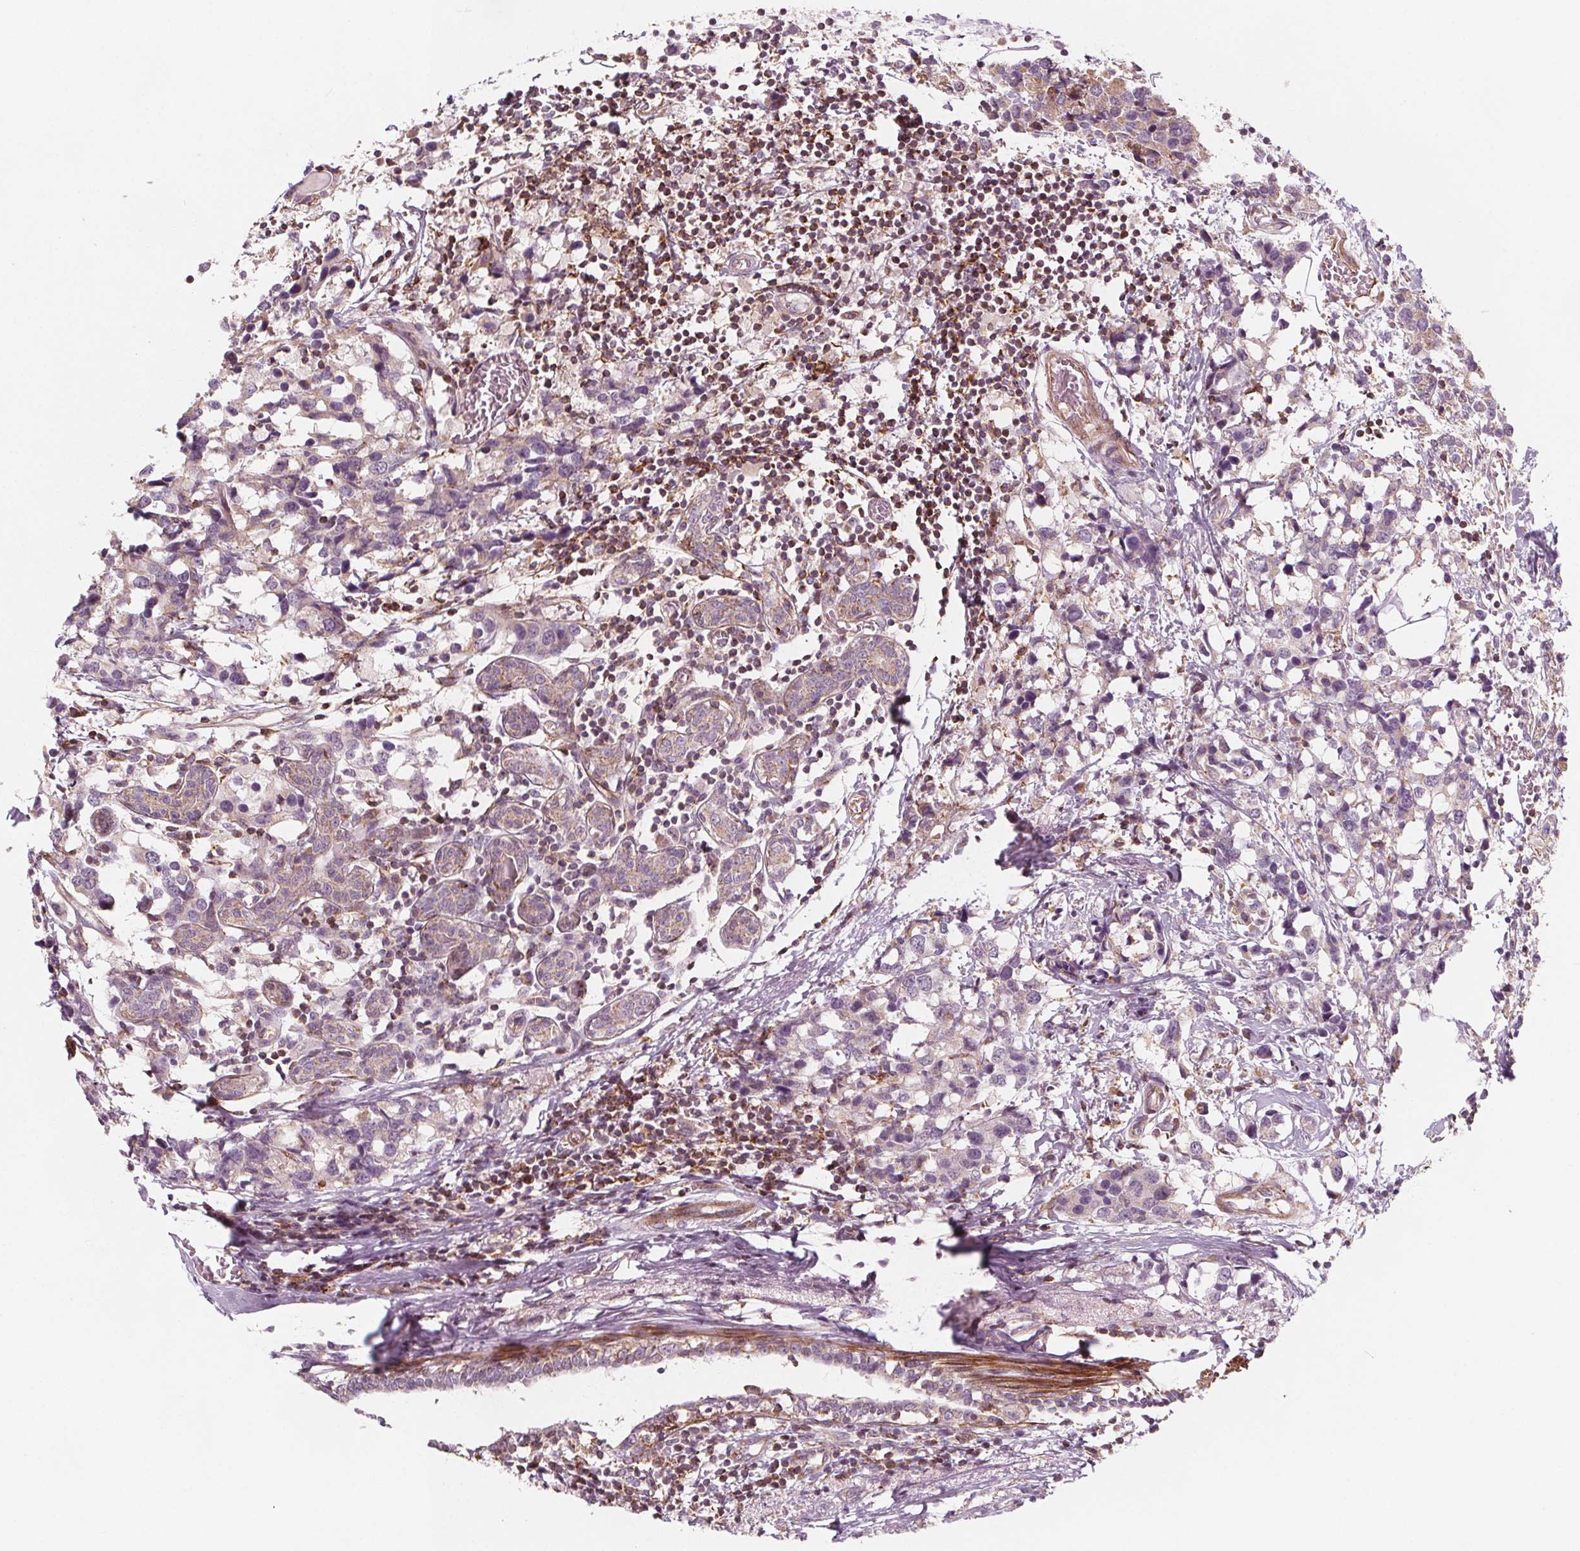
{"staining": {"intensity": "weak", "quantity": "<25%", "location": "cytoplasmic/membranous"}, "tissue": "breast cancer", "cell_type": "Tumor cells", "image_type": "cancer", "snomed": [{"axis": "morphology", "description": "Lobular carcinoma"}, {"axis": "topography", "description": "Breast"}], "caption": "High magnification brightfield microscopy of breast cancer stained with DAB (3,3'-diaminobenzidine) (brown) and counterstained with hematoxylin (blue): tumor cells show no significant staining.", "gene": "ADAM33", "patient": {"sex": "female", "age": 59}}